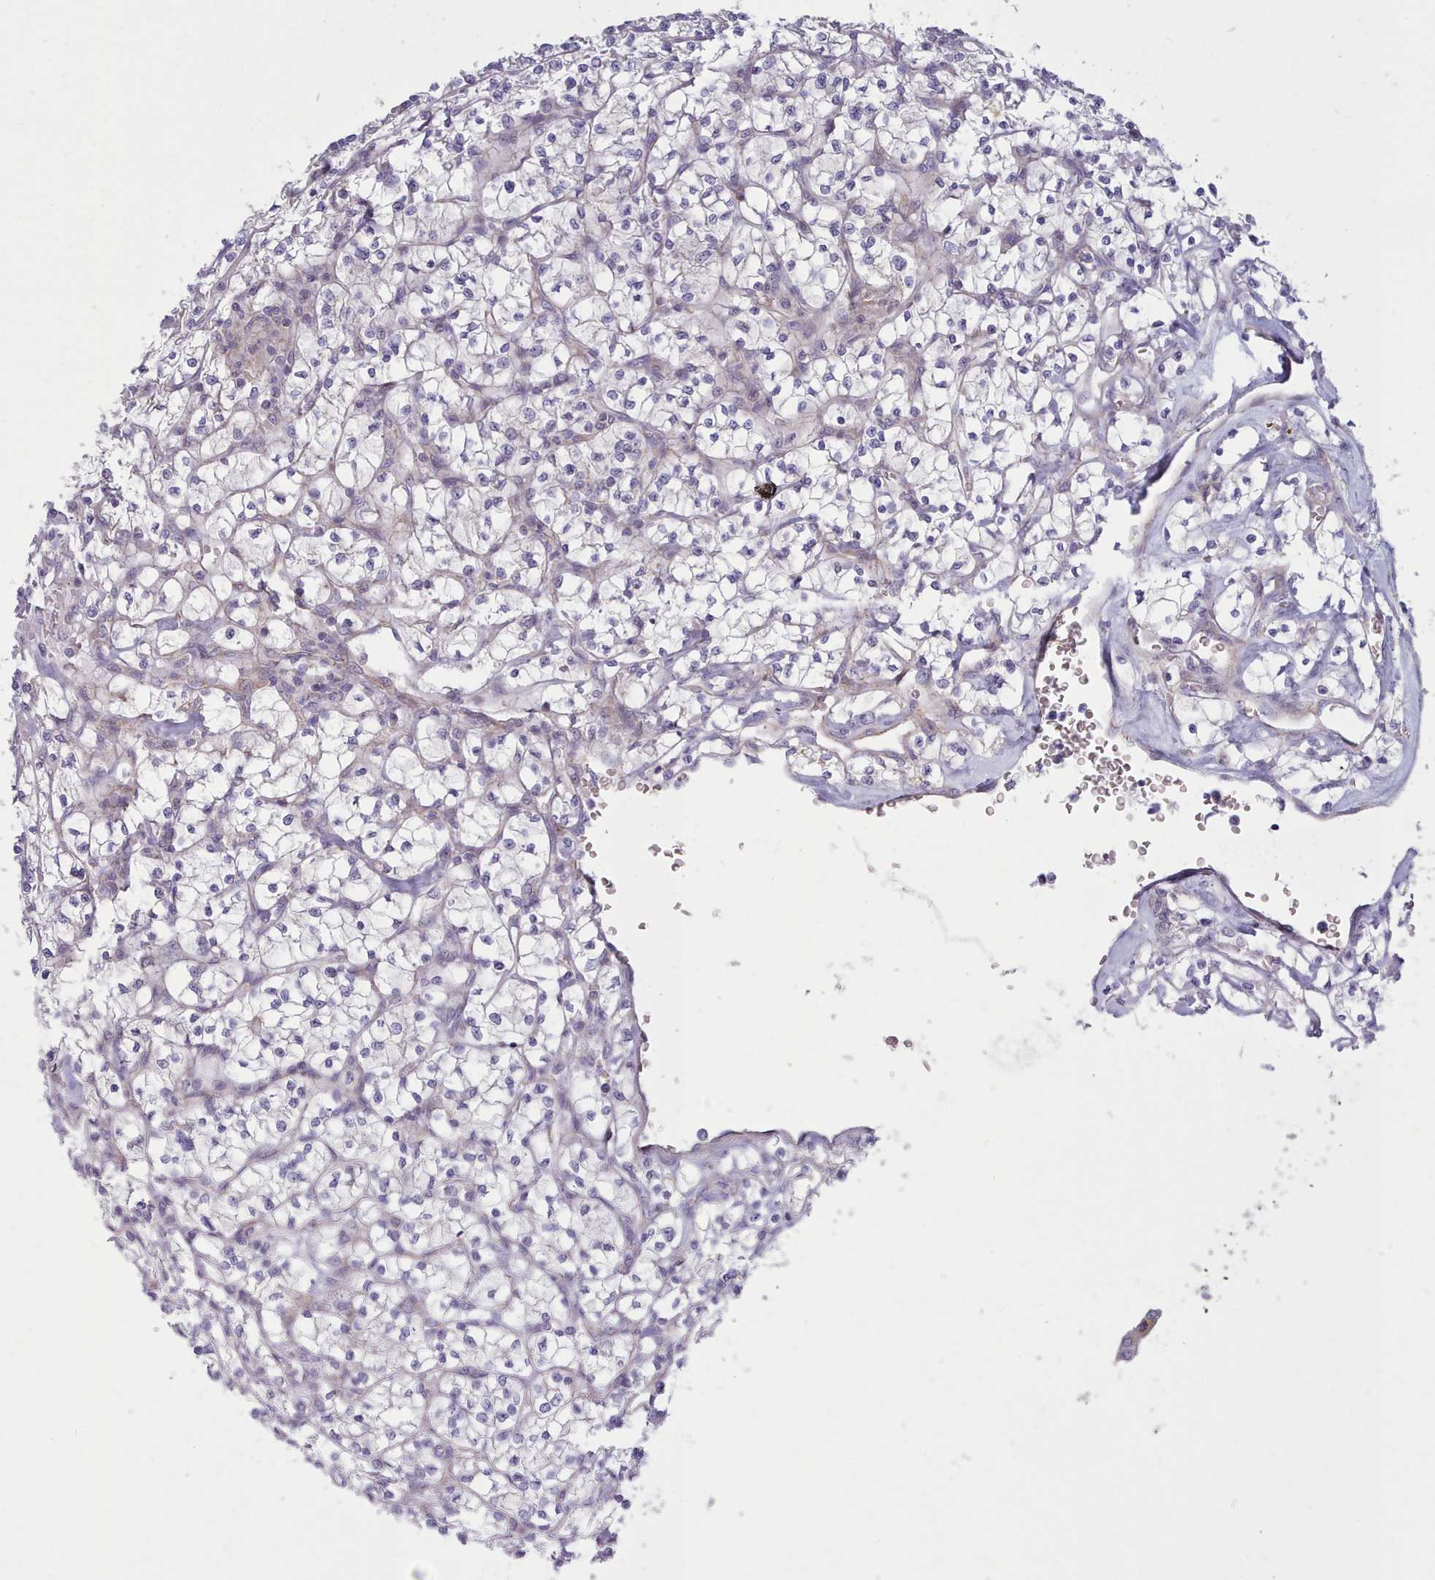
{"staining": {"intensity": "negative", "quantity": "none", "location": "none"}, "tissue": "renal cancer", "cell_type": "Tumor cells", "image_type": "cancer", "snomed": [{"axis": "morphology", "description": "Adenocarcinoma, NOS"}, {"axis": "topography", "description": "Kidney"}], "caption": "DAB immunohistochemical staining of human renal cancer (adenocarcinoma) displays no significant expression in tumor cells.", "gene": "MRPL21", "patient": {"sex": "female", "age": 64}}